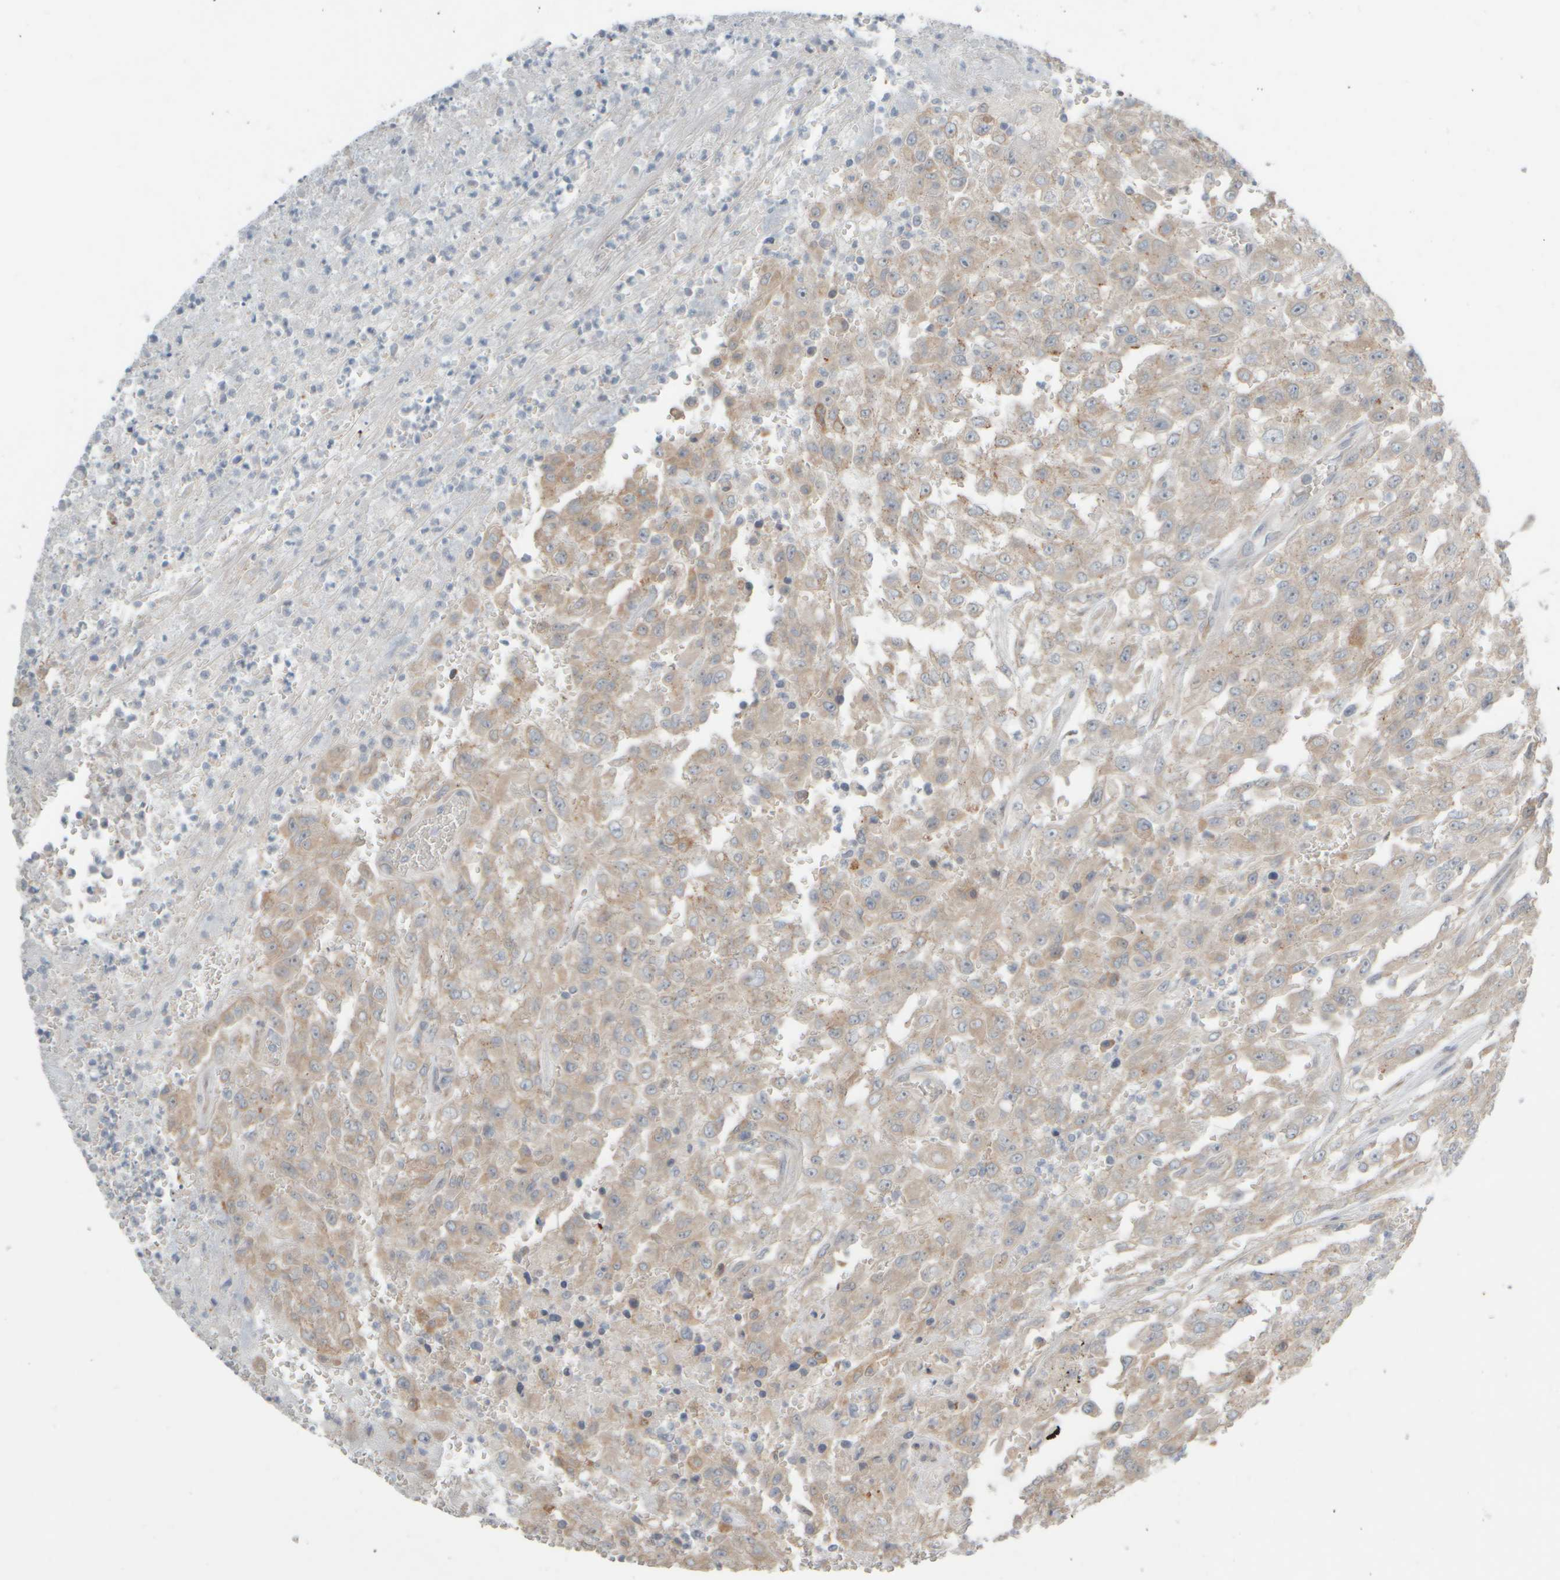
{"staining": {"intensity": "weak", "quantity": ">75%", "location": "cytoplasmic/membranous"}, "tissue": "urothelial cancer", "cell_type": "Tumor cells", "image_type": "cancer", "snomed": [{"axis": "morphology", "description": "Urothelial carcinoma, High grade"}, {"axis": "topography", "description": "Urinary bladder"}], "caption": "Immunohistochemical staining of urothelial cancer reveals weak cytoplasmic/membranous protein positivity in approximately >75% of tumor cells.", "gene": "HGS", "patient": {"sex": "male", "age": 46}}